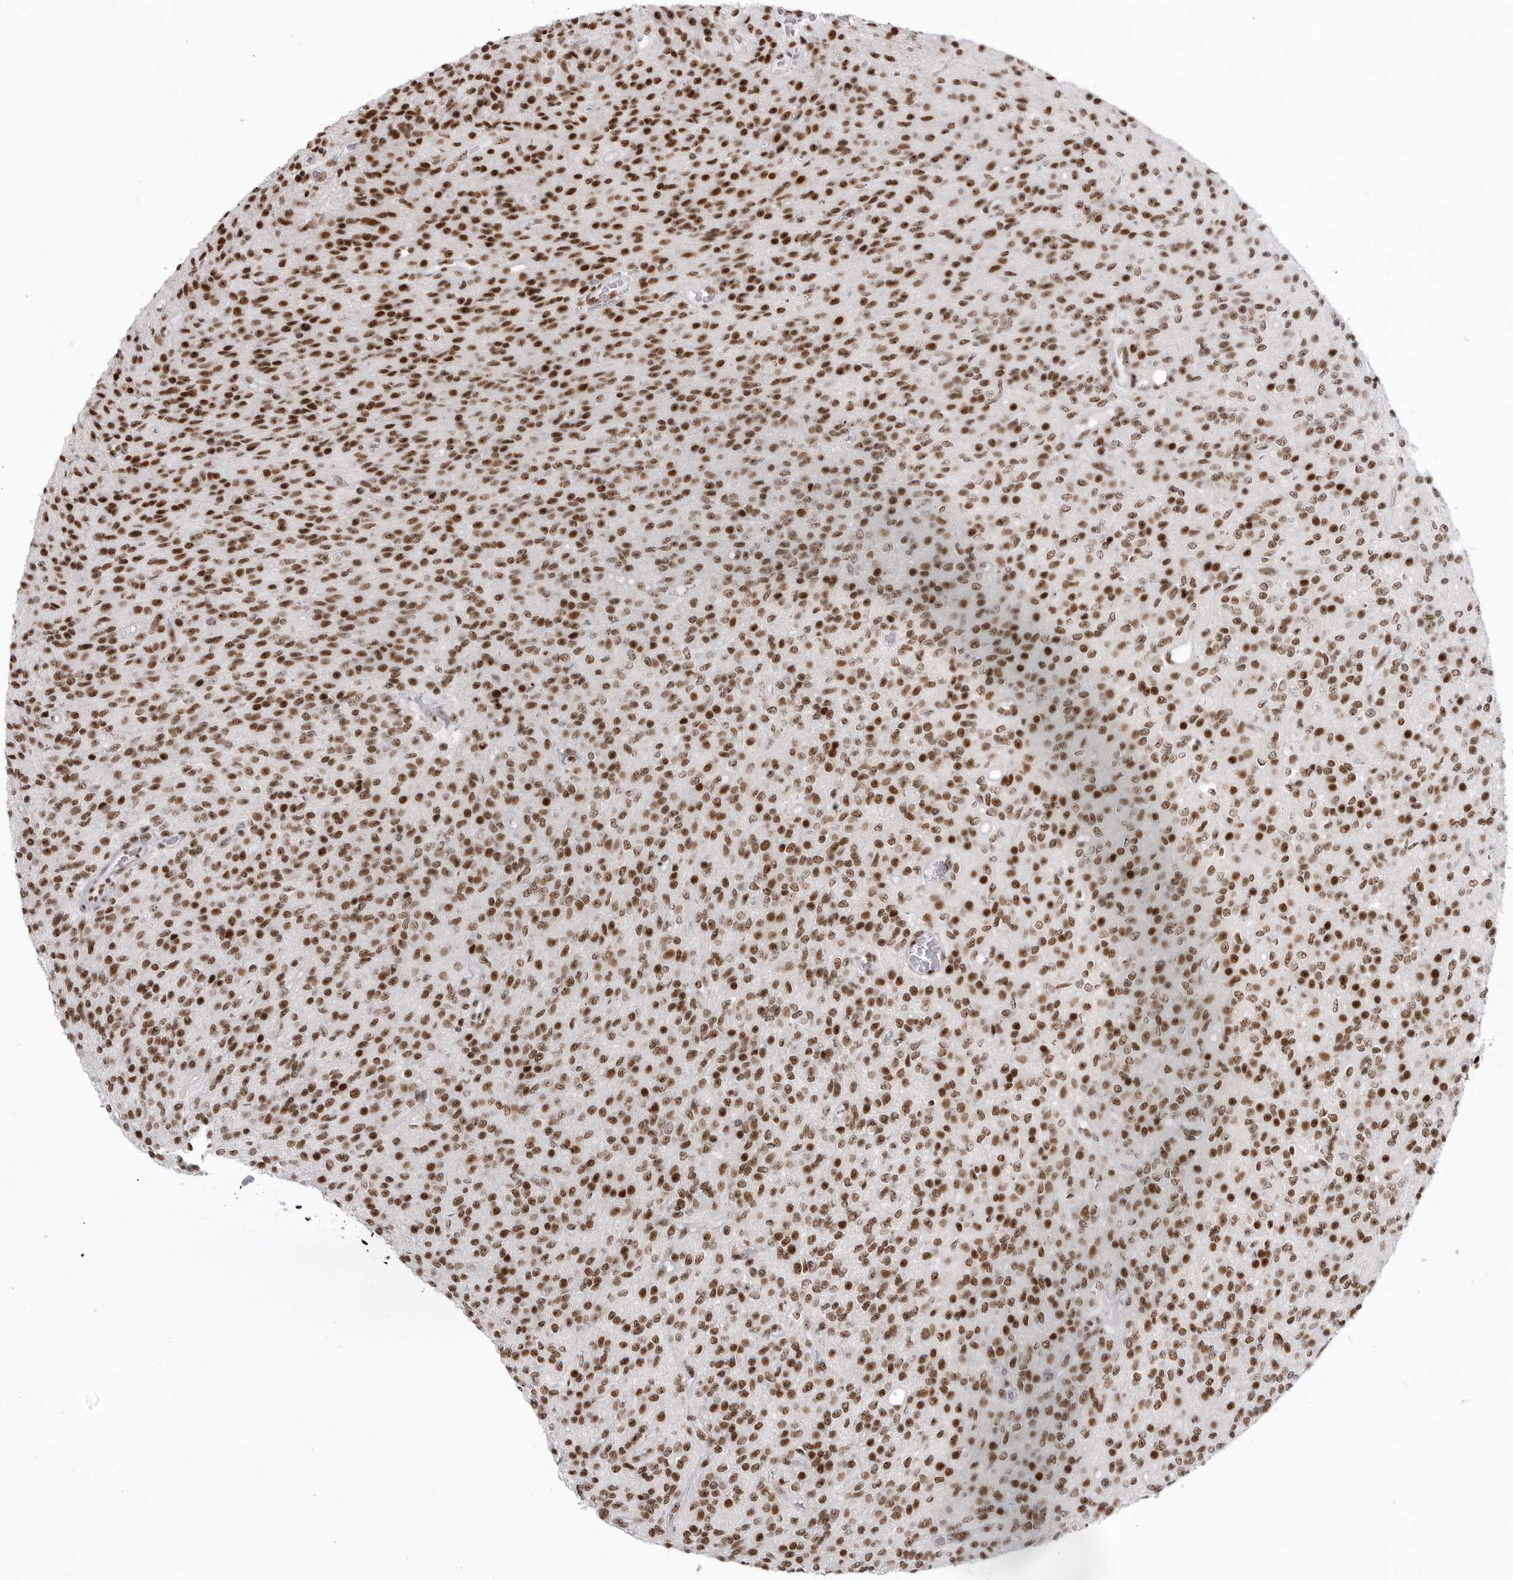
{"staining": {"intensity": "strong", "quantity": ">75%", "location": "nuclear"}, "tissue": "glioma", "cell_type": "Tumor cells", "image_type": "cancer", "snomed": [{"axis": "morphology", "description": "Glioma, malignant, High grade"}, {"axis": "topography", "description": "Brain"}], "caption": "About >75% of tumor cells in human malignant high-grade glioma display strong nuclear protein staining as visualized by brown immunohistochemical staining.", "gene": "DHX9", "patient": {"sex": "male", "age": 34}}